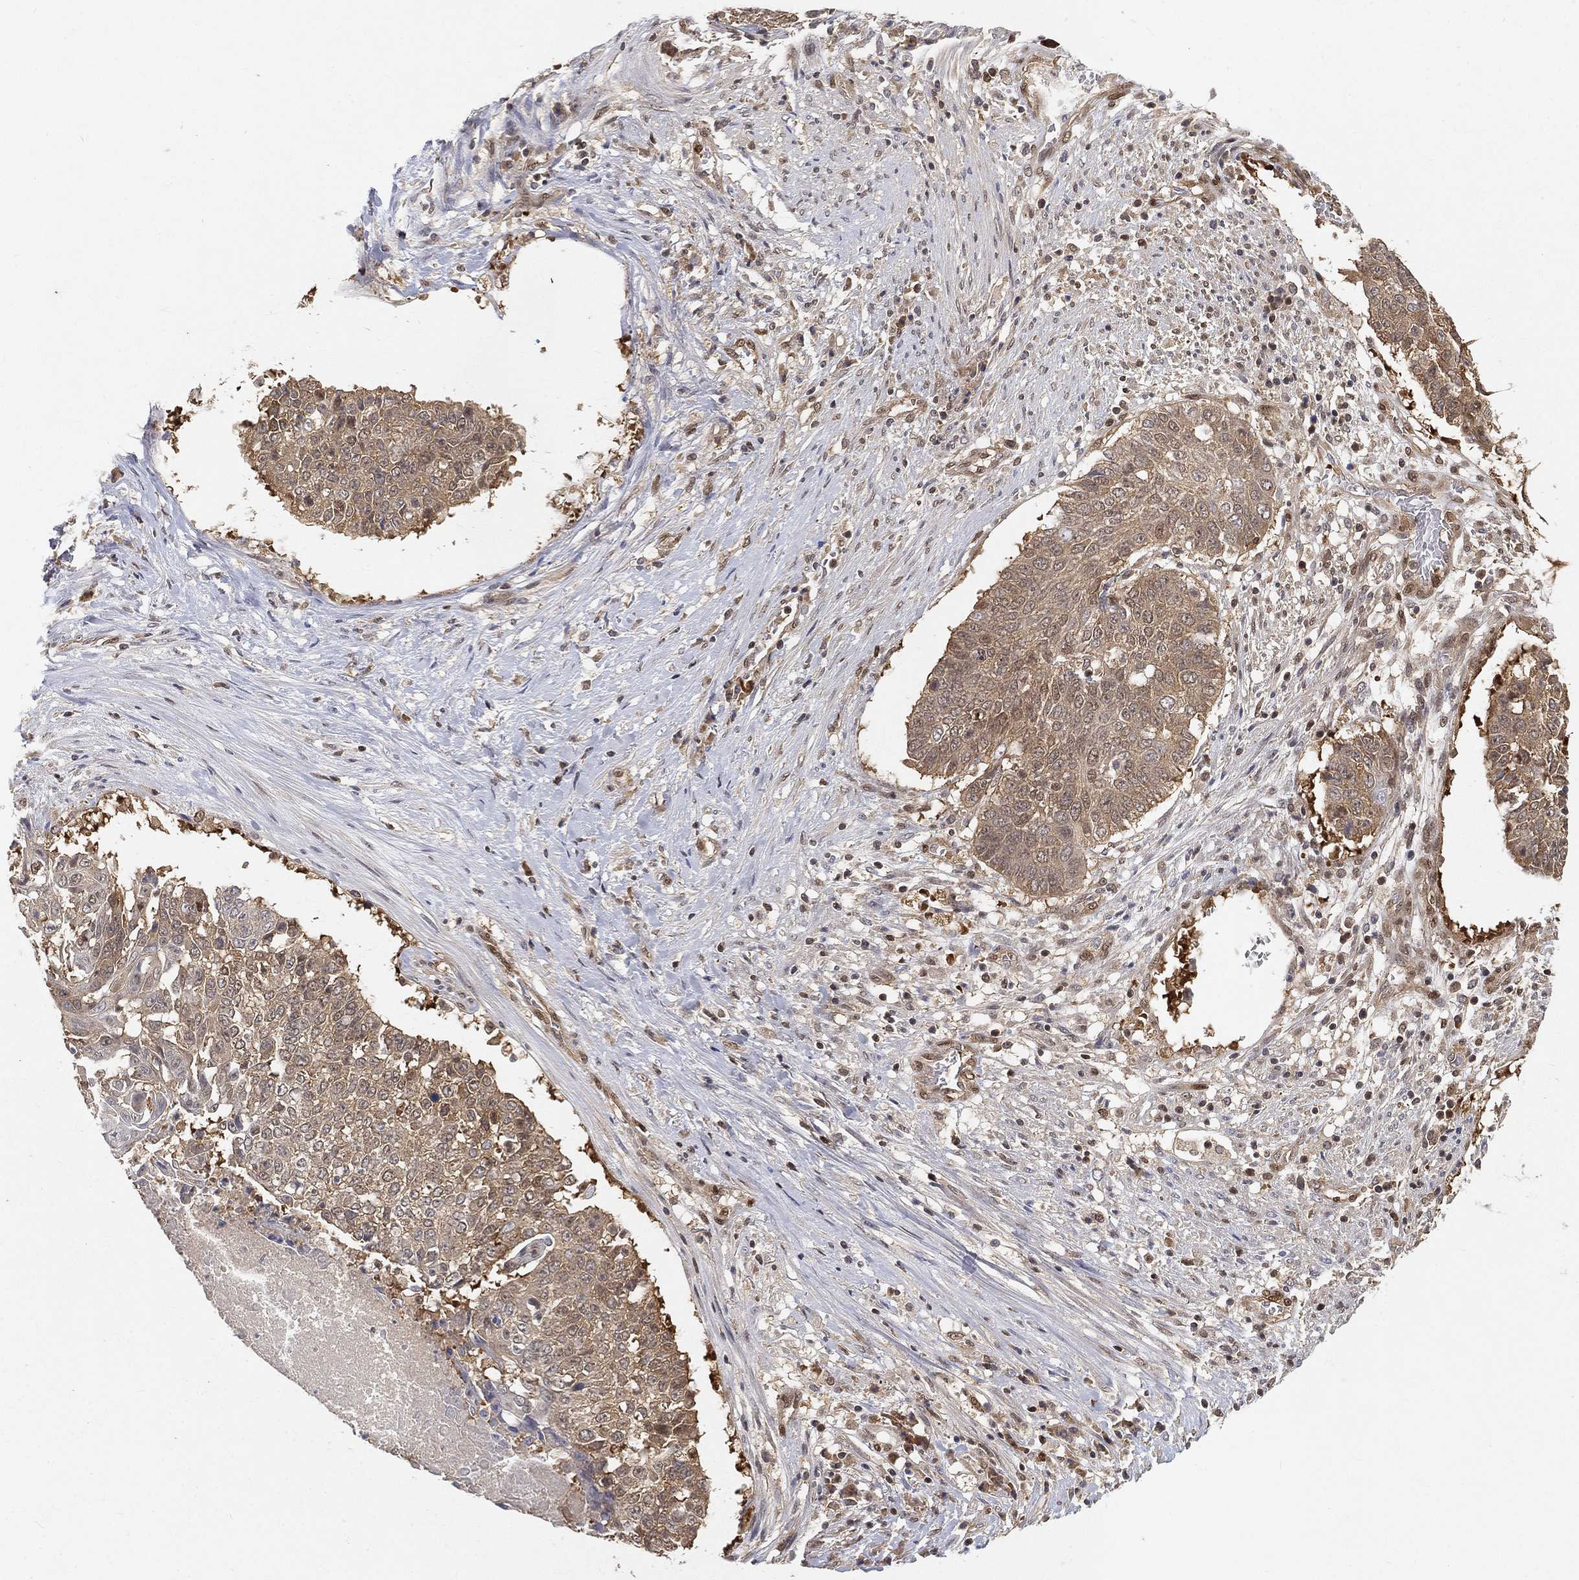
{"staining": {"intensity": "weak", "quantity": "<25%", "location": "cytoplasmic/membranous"}, "tissue": "lung cancer", "cell_type": "Tumor cells", "image_type": "cancer", "snomed": [{"axis": "morphology", "description": "Squamous cell carcinoma, NOS"}, {"axis": "topography", "description": "Lung"}], "caption": "Immunohistochemistry micrograph of human squamous cell carcinoma (lung) stained for a protein (brown), which reveals no expression in tumor cells.", "gene": "CRTC3", "patient": {"sex": "male", "age": 64}}